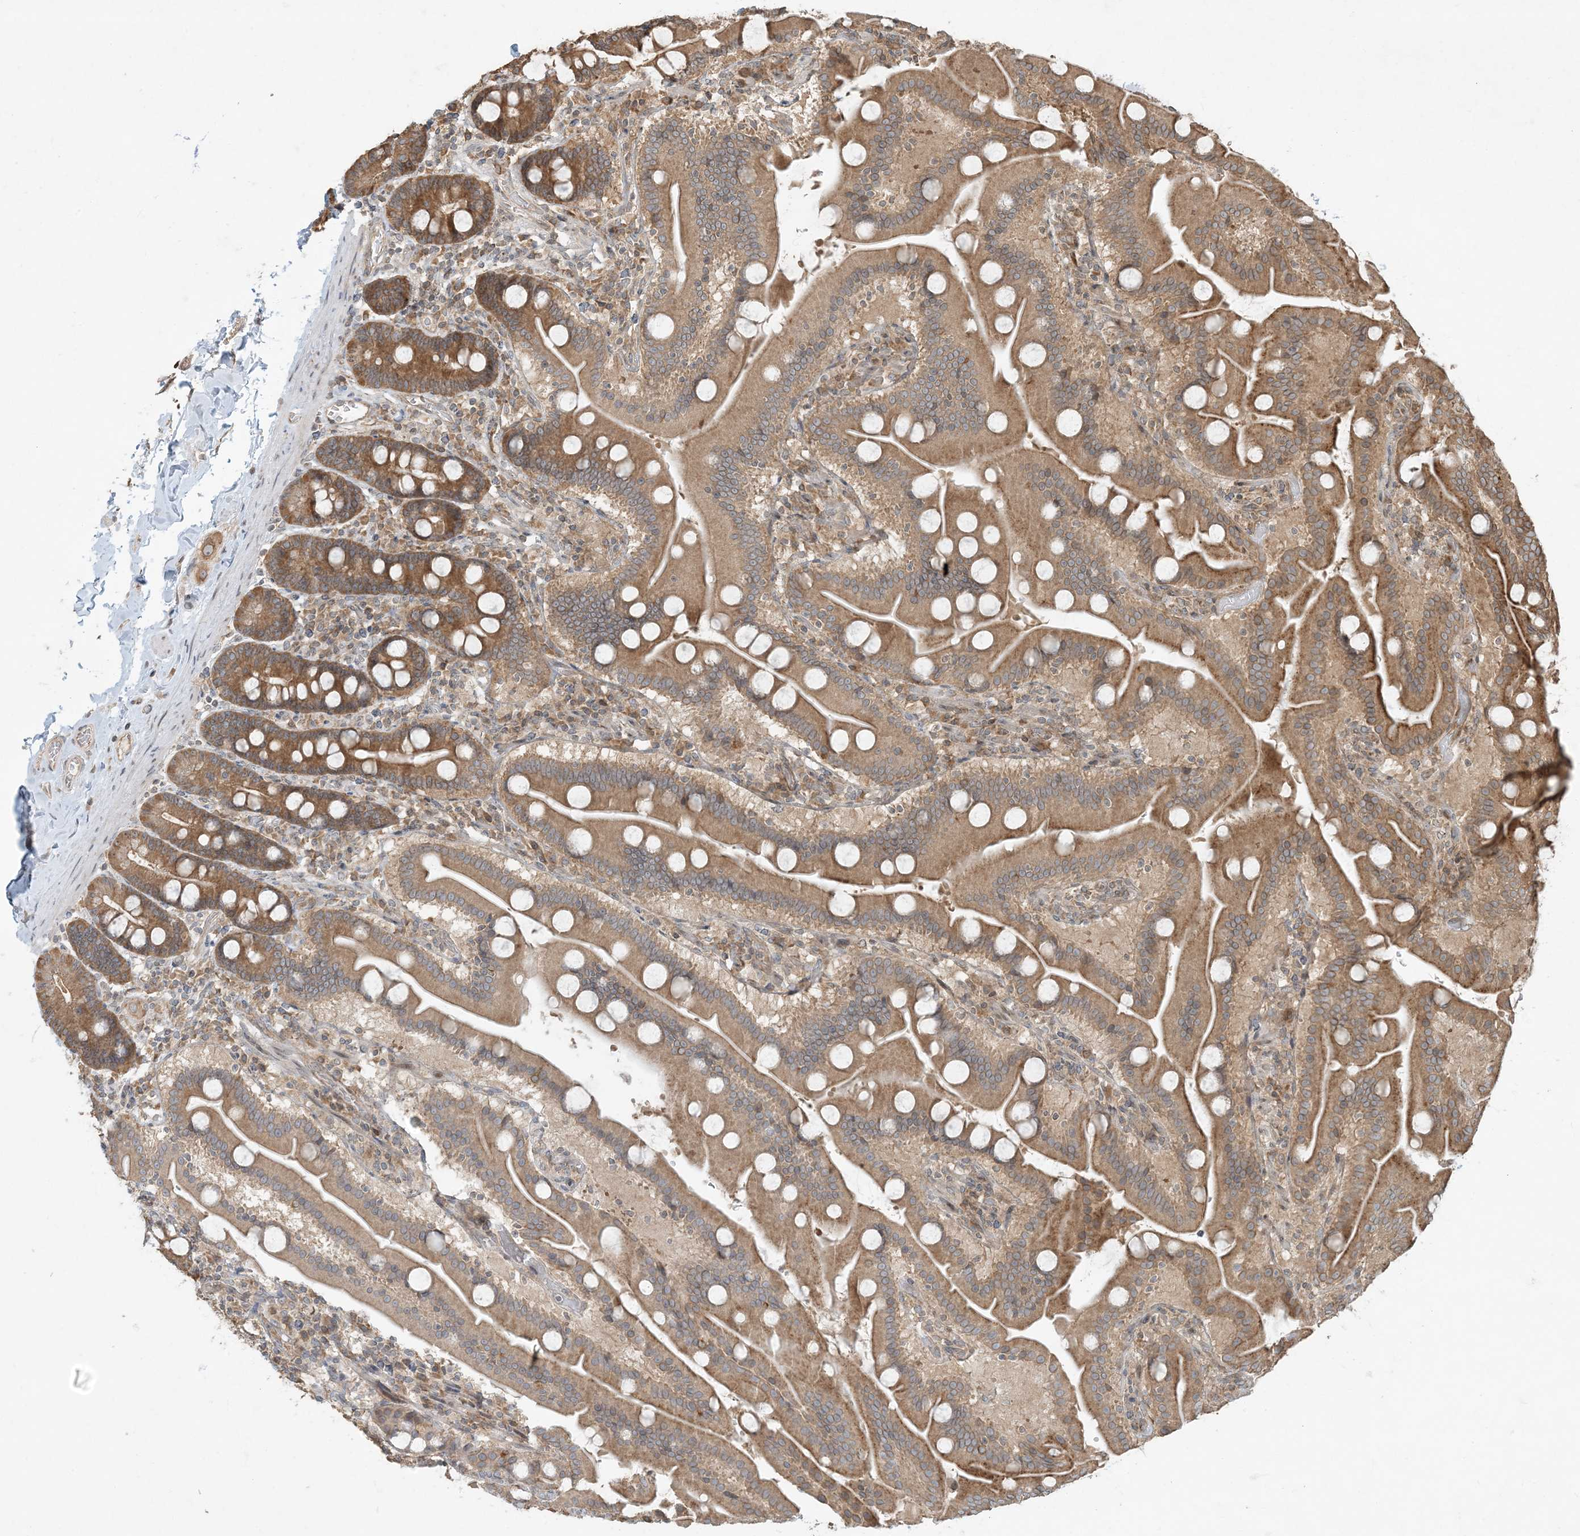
{"staining": {"intensity": "moderate", "quantity": ">75%", "location": "cytoplasmic/membranous"}, "tissue": "duodenum", "cell_type": "Glandular cells", "image_type": "normal", "snomed": [{"axis": "morphology", "description": "Normal tissue, NOS"}, {"axis": "topography", "description": "Duodenum"}], "caption": "IHC (DAB) staining of unremarkable duodenum demonstrates moderate cytoplasmic/membranous protein expression in approximately >75% of glandular cells.", "gene": "COMMD8", "patient": {"sex": "male", "age": 55}}